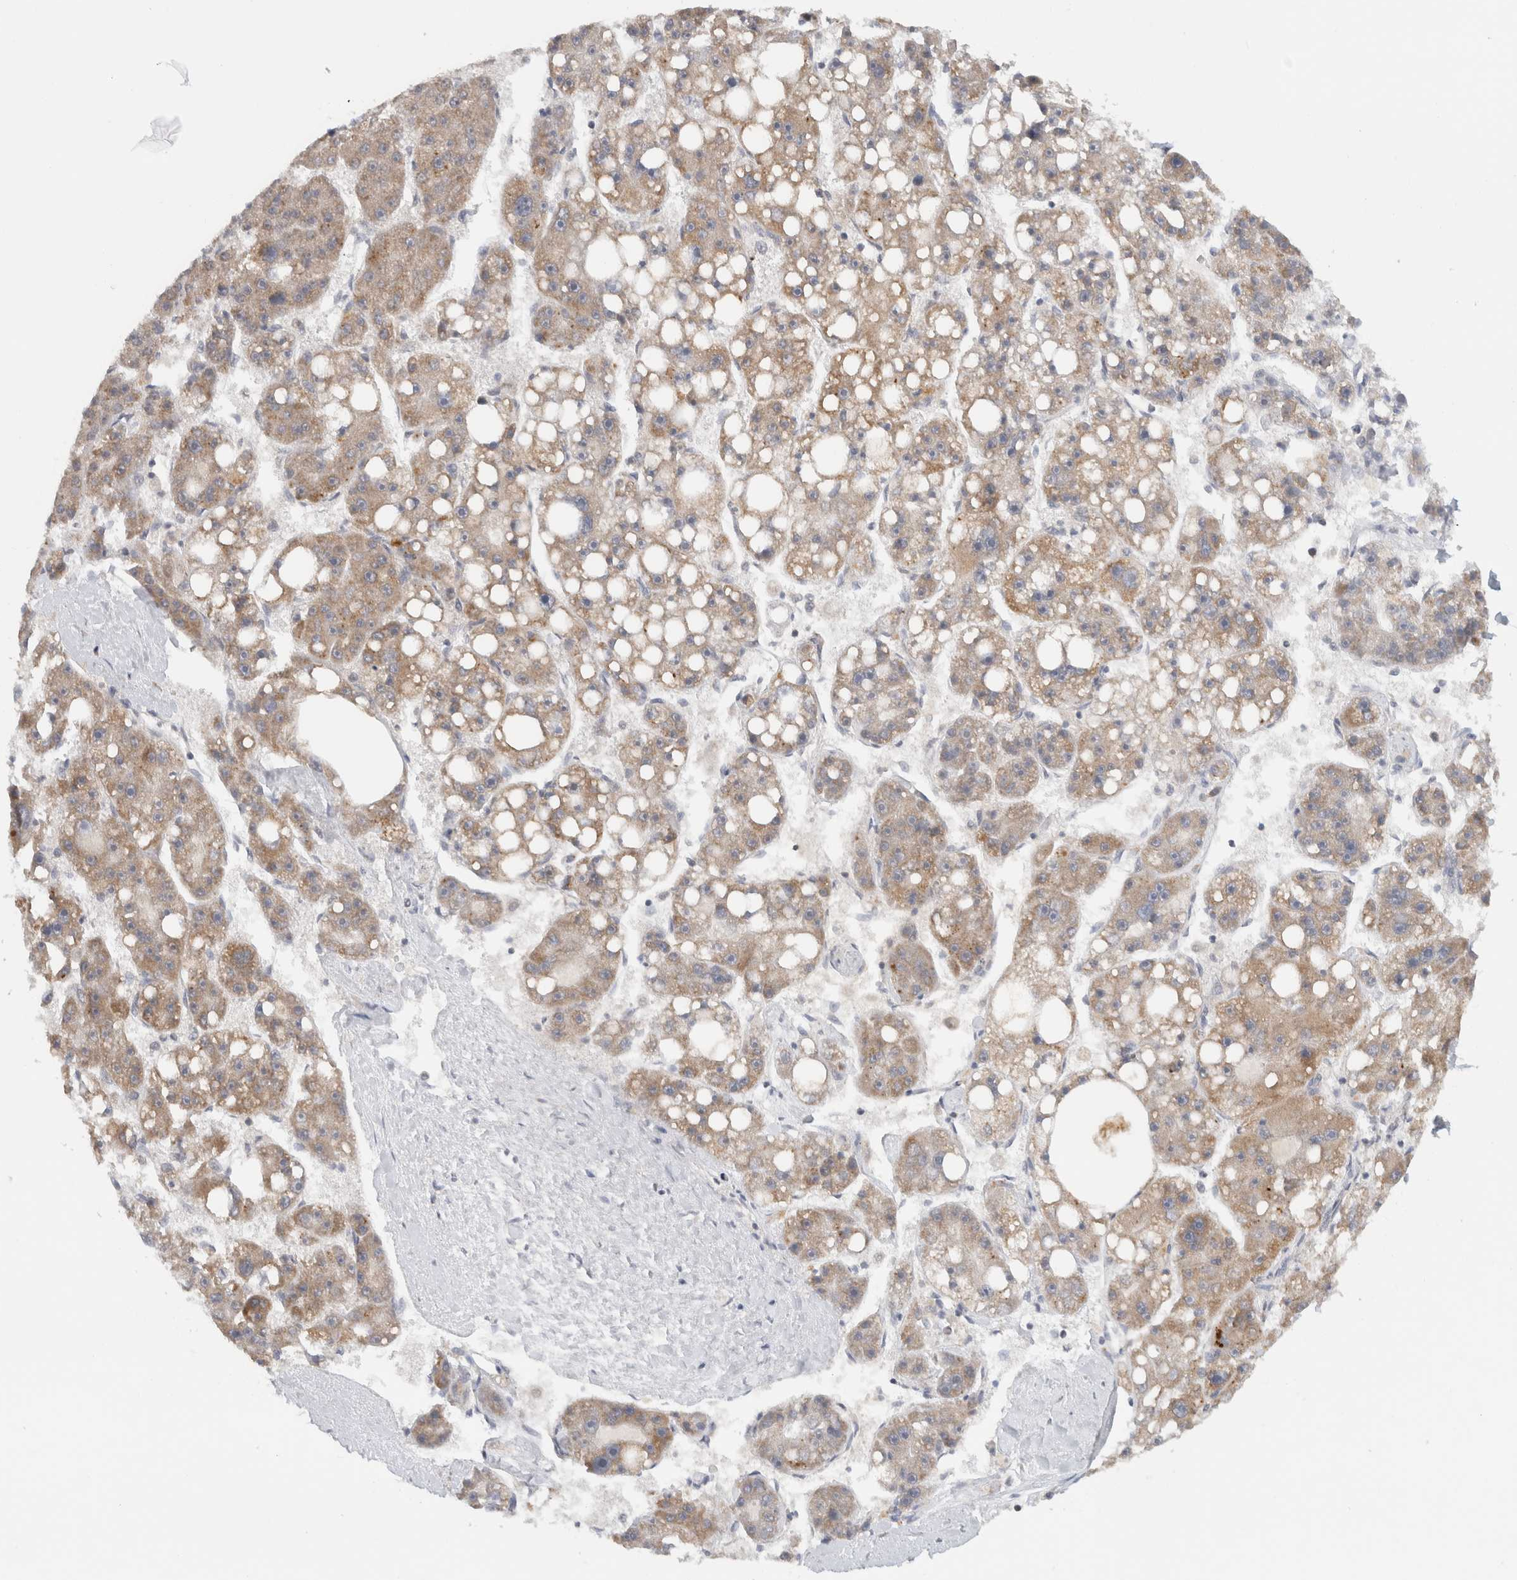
{"staining": {"intensity": "weak", "quantity": "25%-75%", "location": "cytoplasmic/membranous"}, "tissue": "liver cancer", "cell_type": "Tumor cells", "image_type": "cancer", "snomed": [{"axis": "morphology", "description": "Carcinoma, Hepatocellular, NOS"}, {"axis": "topography", "description": "Liver"}], "caption": "This image shows IHC staining of human hepatocellular carcinoma (liver), with low weak cytoplasmic/membranous staining in about 25%-75% of tumor cells.", "gene": "CMC2", "patient": {"sex": "female", "age": 61}}